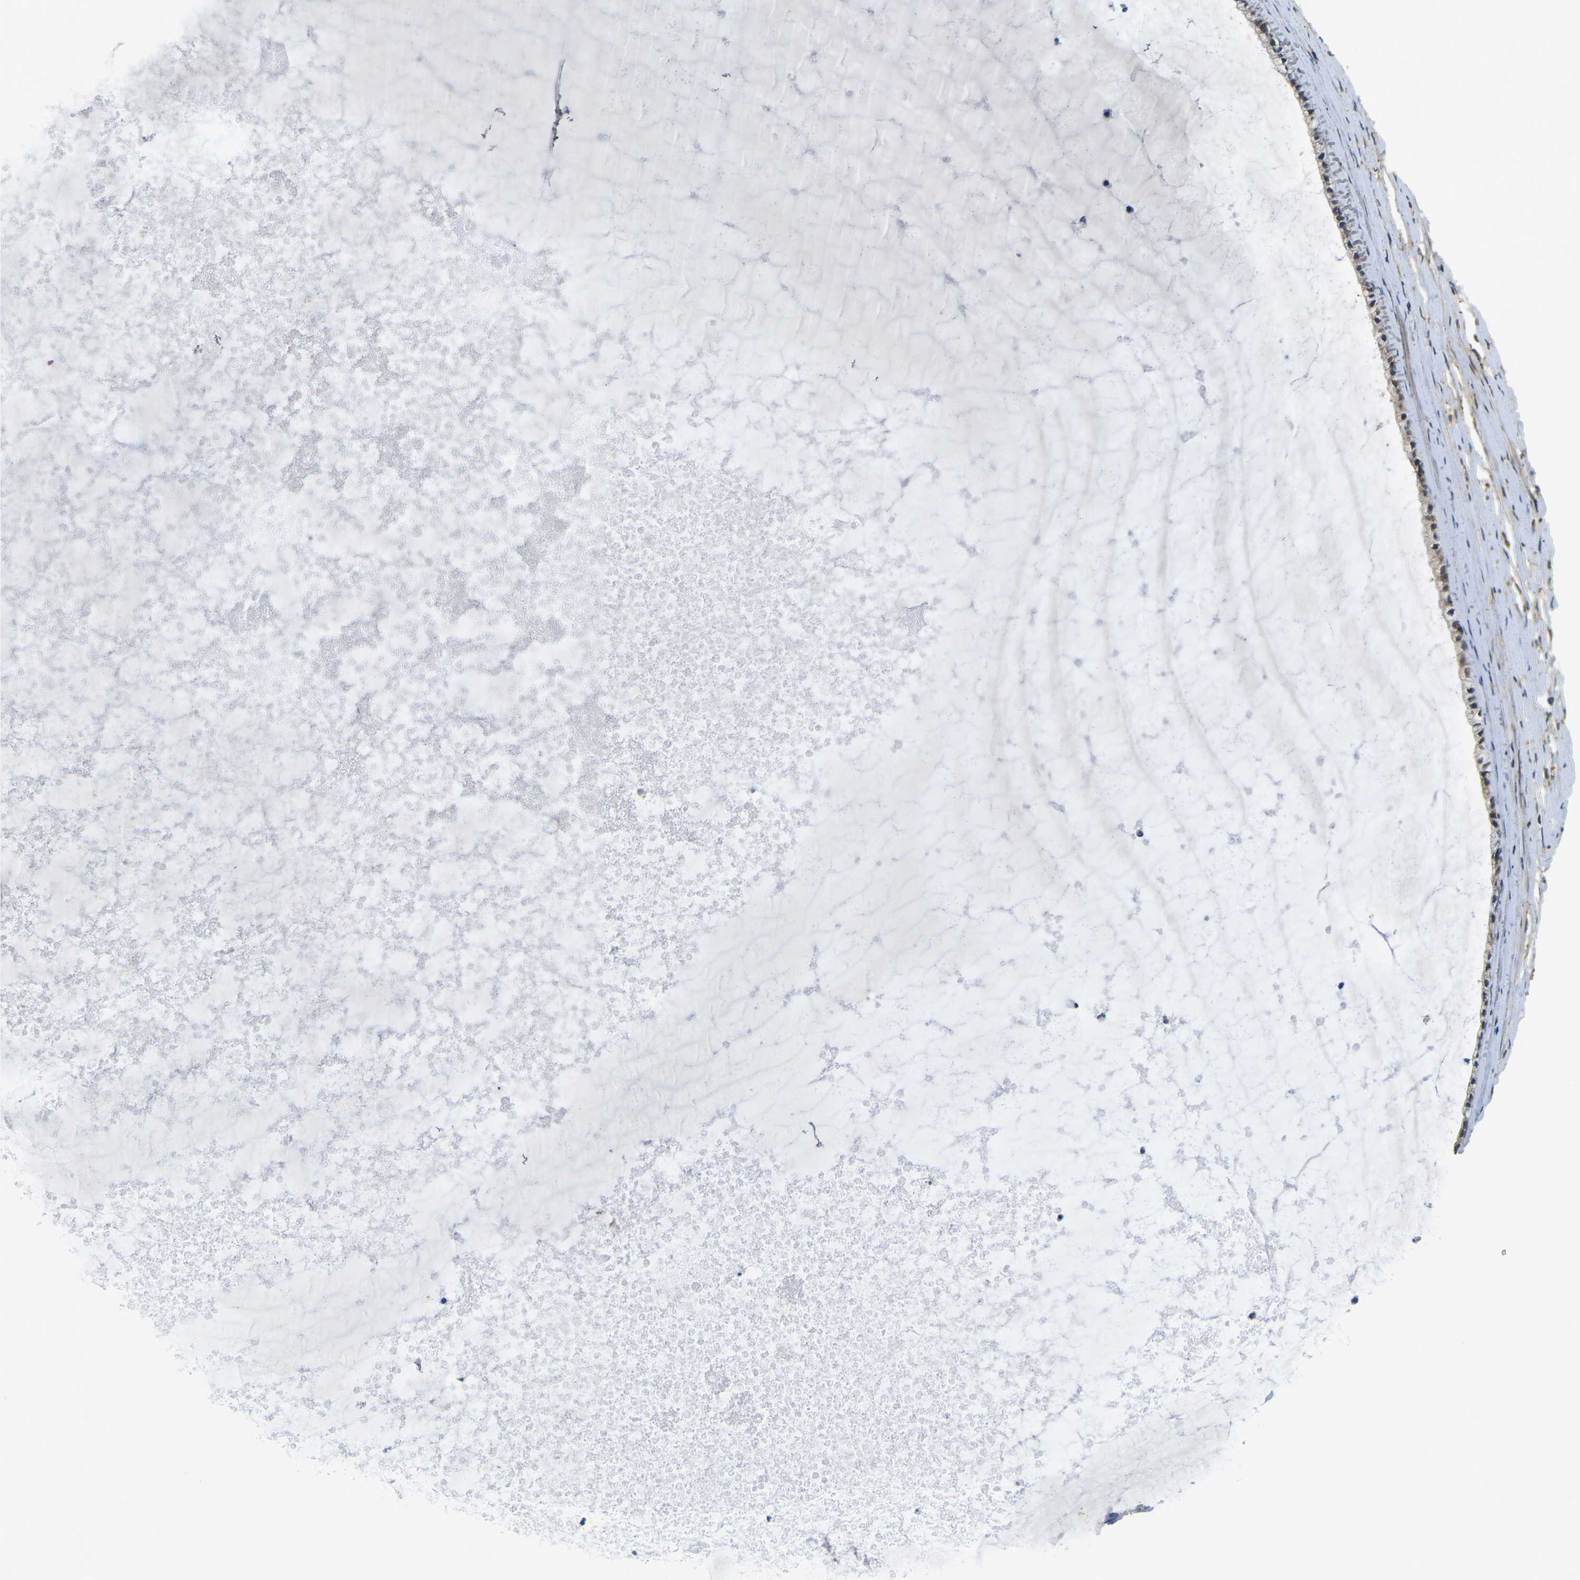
{"staining": {"intensity": "weak", "quantity": "25%-75%", "location": "cytoplasmic/membranous"}, "tissue": "cervix", "cell_type": "Glandular cells", "image_type": "normal", "snomed": [{"axis": "morphology", "description": "Normal tissue, NOS"}, {"axis": "topography", "description": "Cervix"}], "caption": "Immunohistochemical staining of normal human cervix displays 25%-75% levels of weak cytoplasmic/membranous protein staining in about 25%-75% of glandular cells.", "gene": "FUT11", "patient": {"sex": "female", "age": 39}}